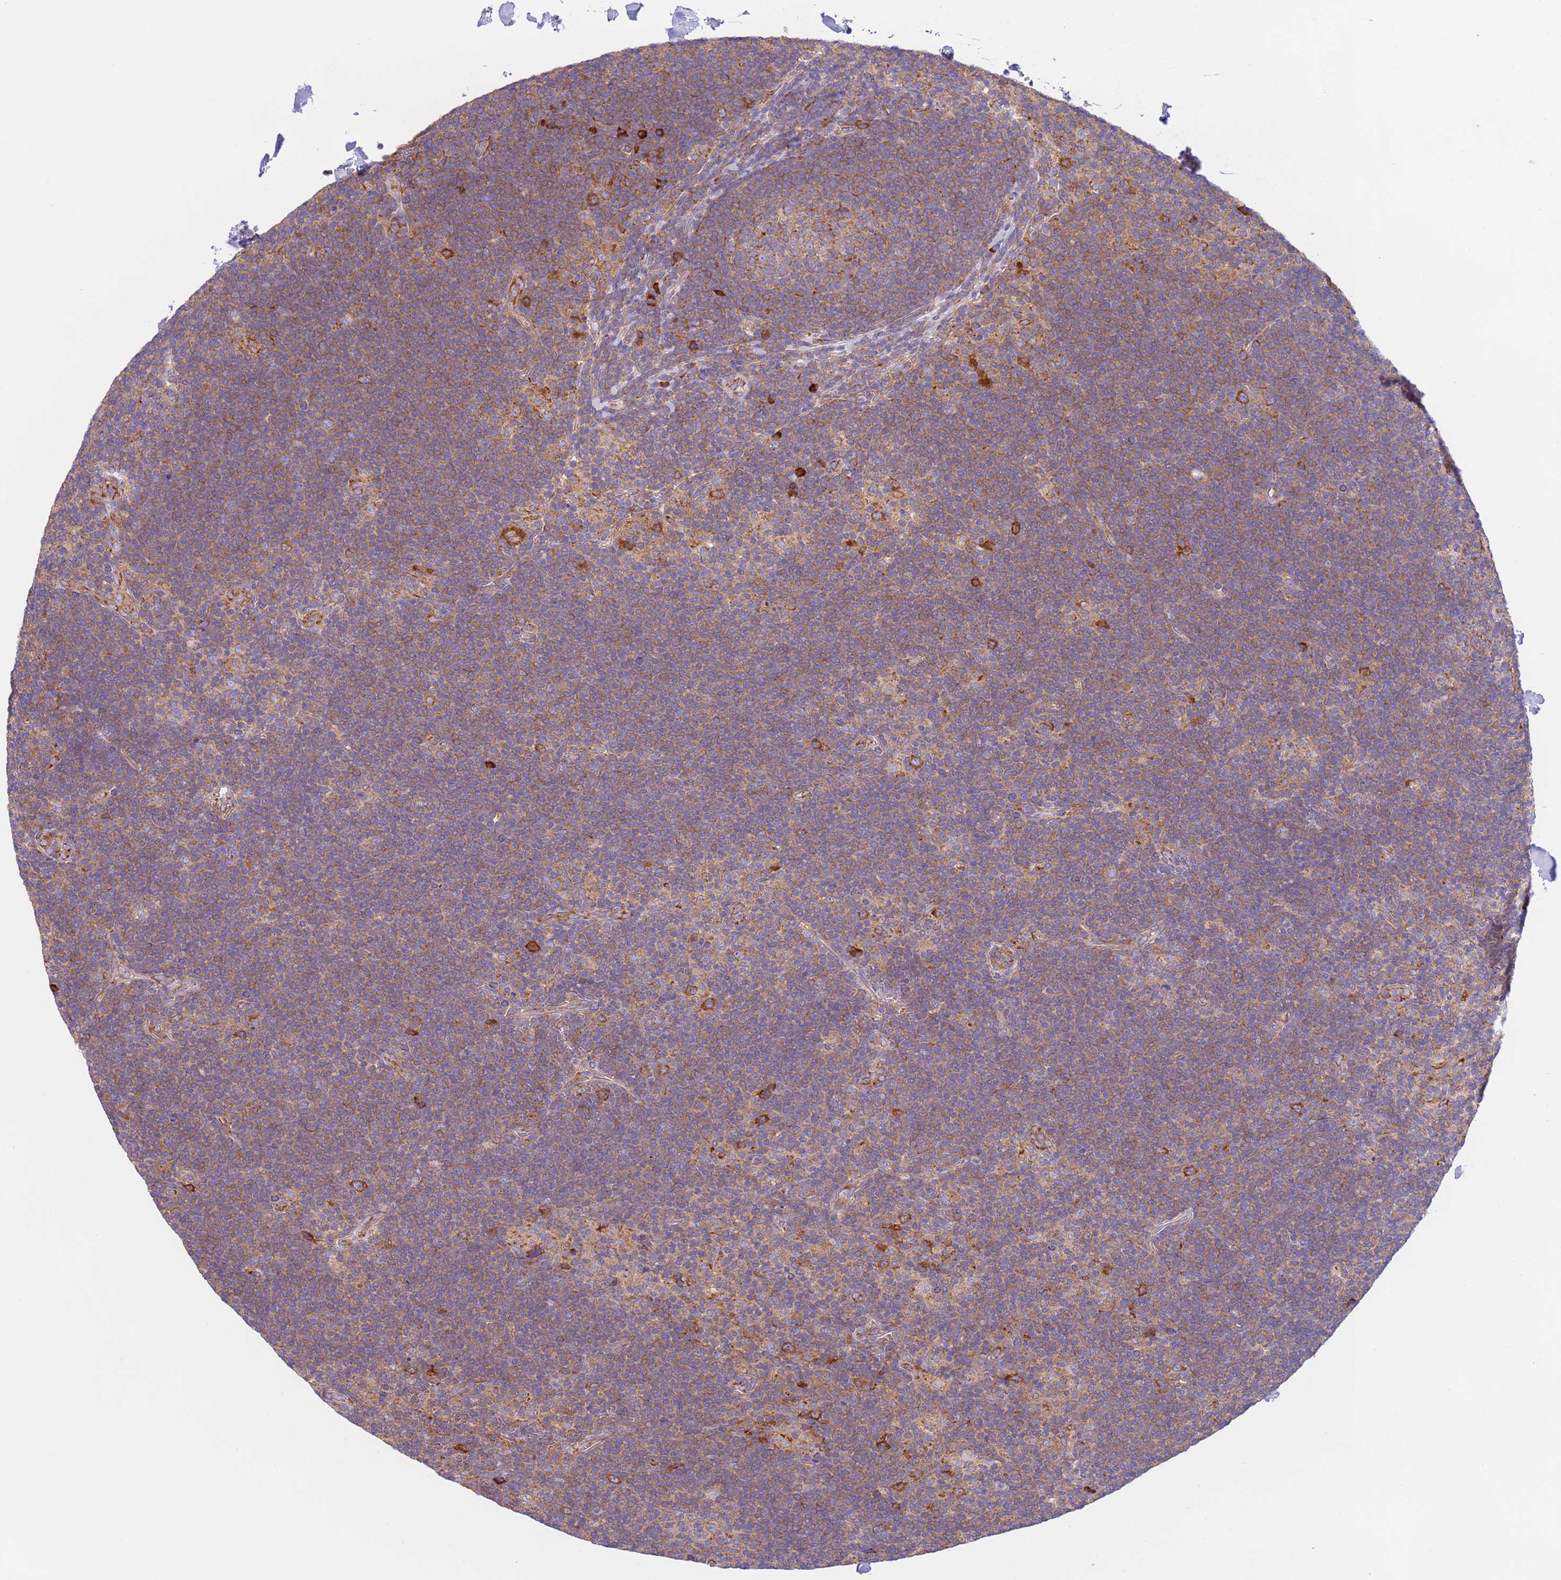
{"staining": {"intensity": "strong", "quantity": ">75%", "location": "cytoplasmic/membranous"}, "tissue": "lymphoma", "cell_type": "Tumor cells", "image_type": "cancer", "snomed": [{"axis": "morphology", "description": "Hodgkin's disease, NOS"}, {"axis": "topography", "description": "Lymph node"}], "caption": "Hodgkin's disease was stained to show a protein in brown. There is high levels of strong cytoplasmic/membranous staining in approximately >75% of tumor cells.", "gene": "VARS1", "patient": {"sex": "female", "age": 57}}